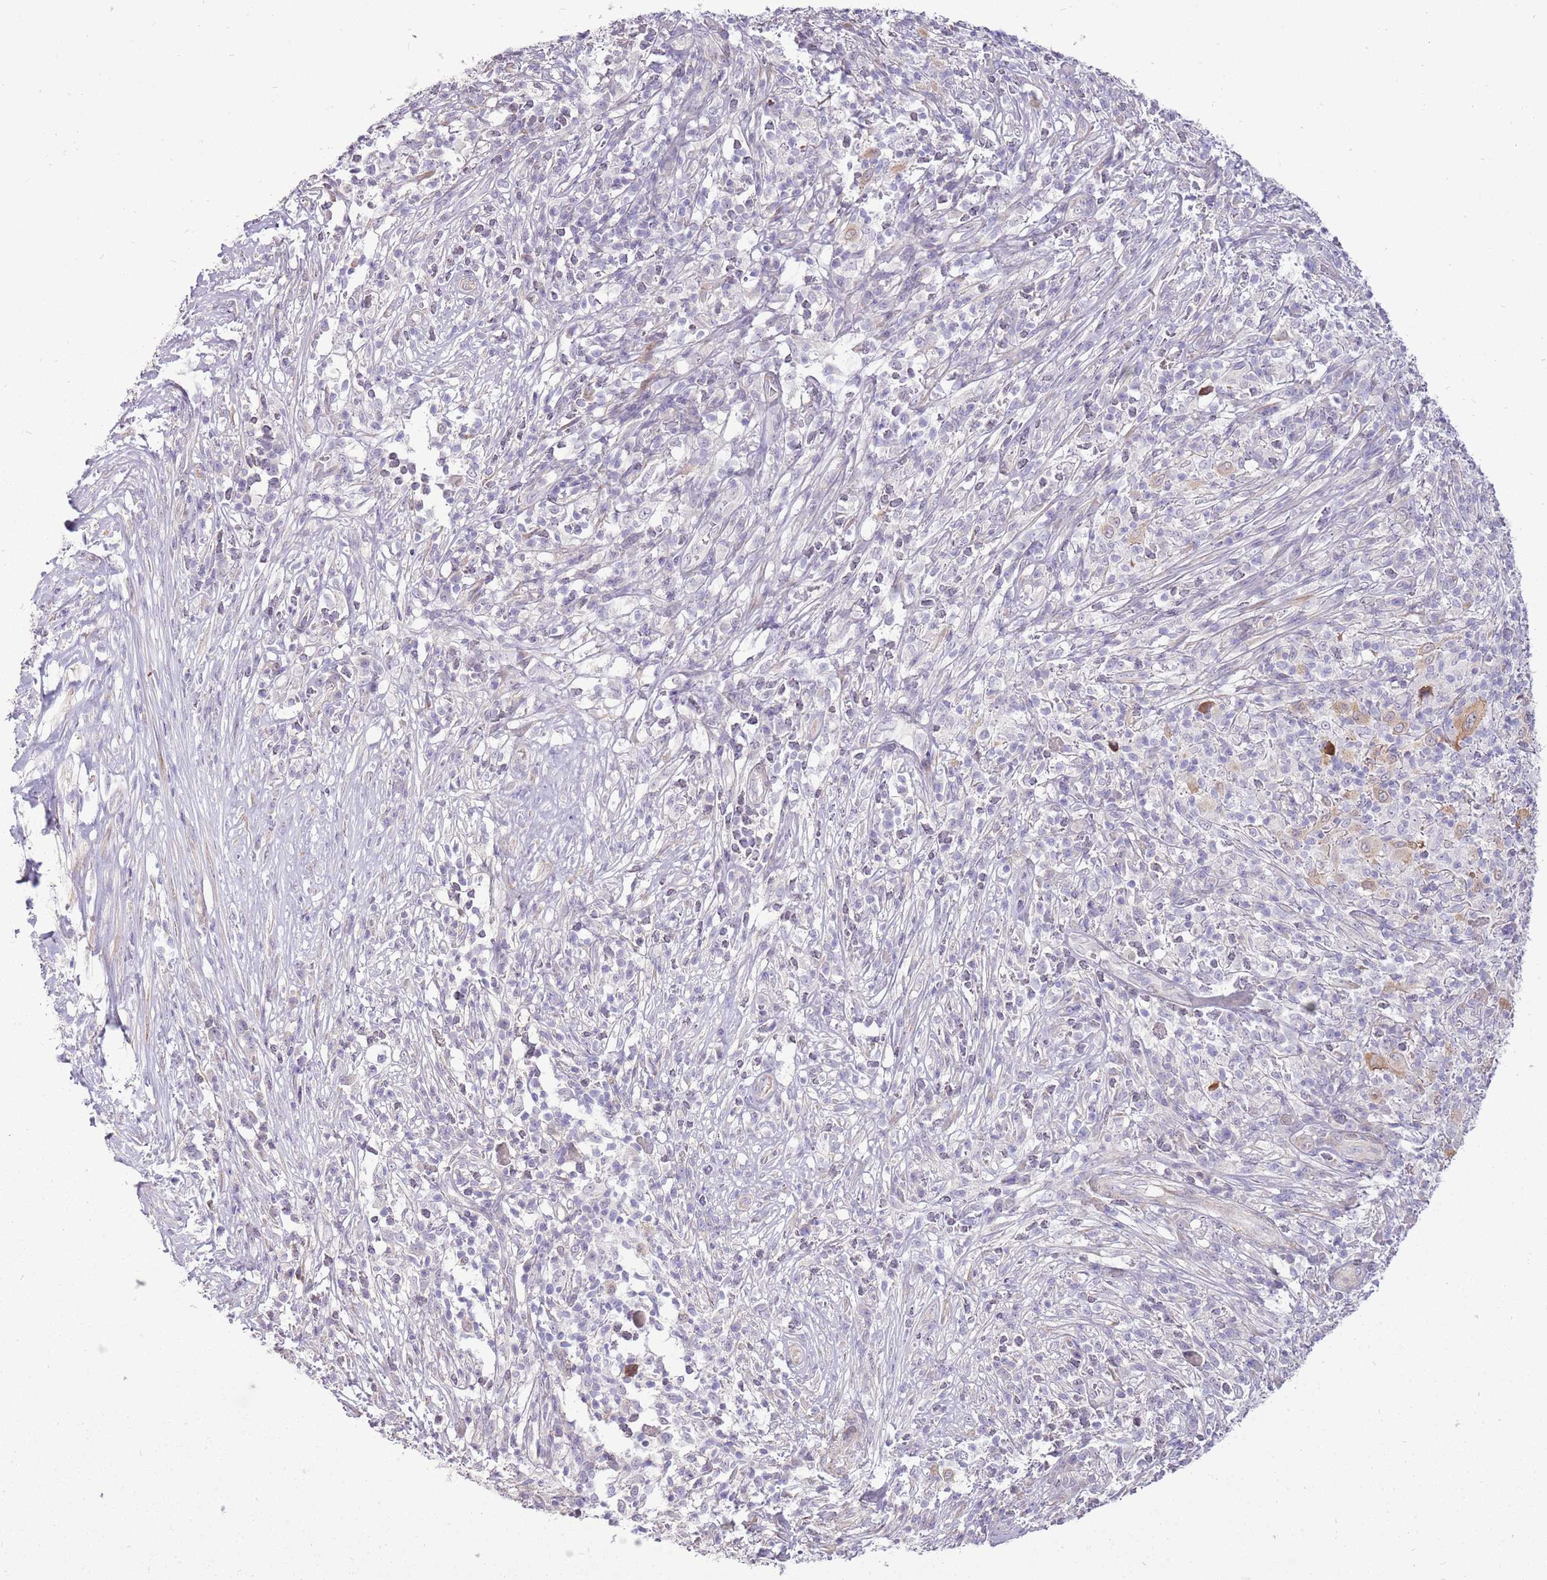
{"staining": {"intensity": "negative", "quantity": "none", "location": "none"}, "tissue": "melanoma", "cell_type": "Tumor cells", "image_type": "cancer", "snomed": [{"axis": "morphology", "description": "Malignant melanoma, NOS"}, {"axis": "topography", "description": "Skin"}], "caption": "Micrograph shows no significant protein expression in tumor cells of melanoma.", "gene": "UGGT2", "patient": {"sex": "male", "age": 66}}